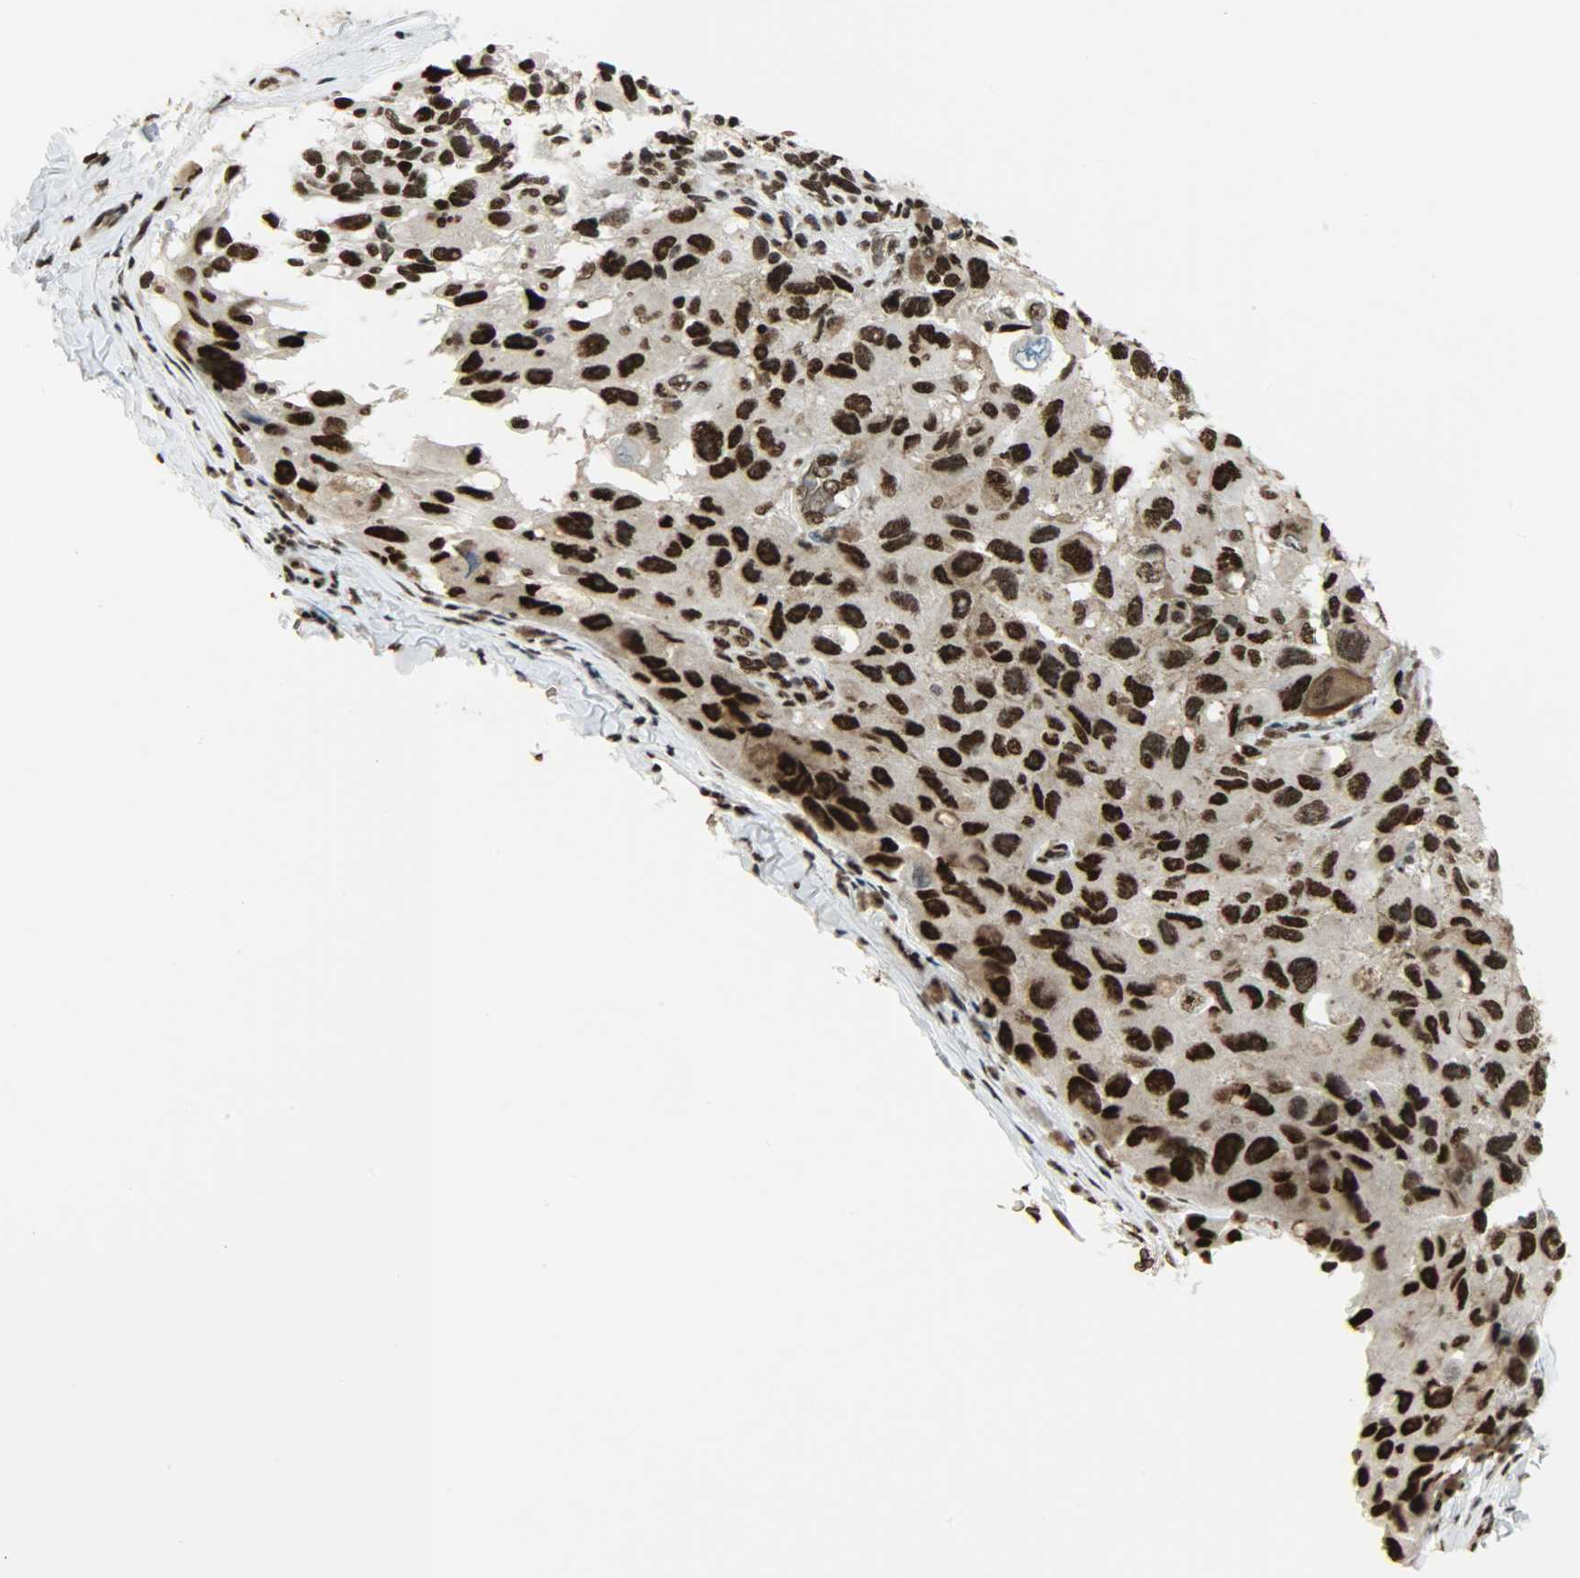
{"staining": {"intensity": "strong", "quantity": ">75%", "location": "cytoplasmic/membranous,nuclear"}, "tissue": "melanoma", "cell_type": "Tumor cells", "image_type": "cancer", "snomed": [{"axis": "morphology", "description": "Malignant melanoma, NOS"}, {"axis": "topography", "description": "Skin"}], "caption": "This histopathology image shows melanoma stained with immunohistochemistry to label a protein in brown. The cytoplasmic/membranous and nuclear of tumor cells show strong positivity for the protein. Nuclei are counter-stained blue.", "gene": "SNAI1", "patient": {"sex": "female", "age": 73}}